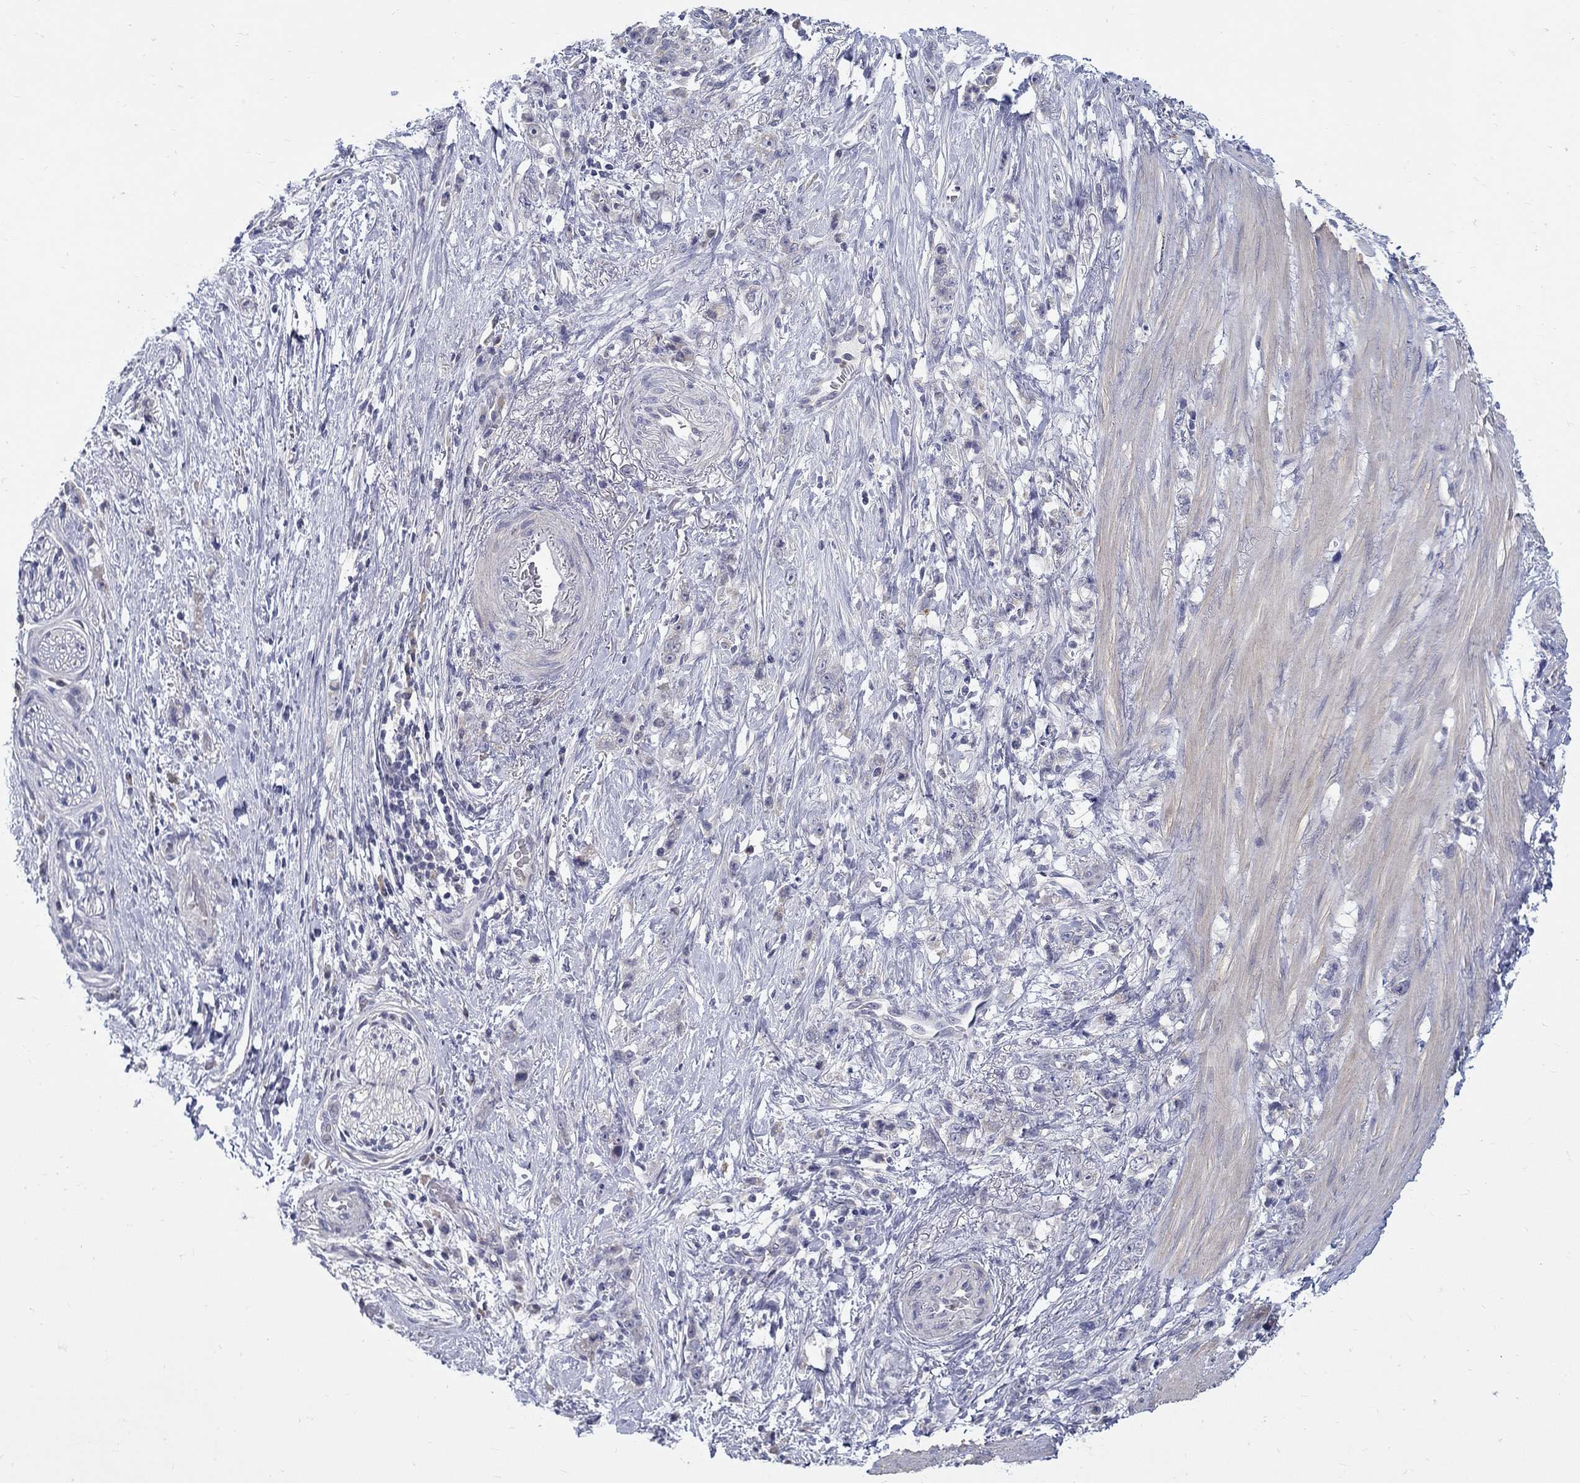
{"staining": {"intensity": "negative", "quantity": "none", "location": "none"}, "tissue": "stomach cancer", "cell_type": "Tumor cells", "image_type": "cancer", "snomed": [{"axis": "morphology", "description": "Adenocarcinoma, NOS"}, {"axis": "topography", "description": "Stomach, lower"}], "caption": "There is no significant expression in tumor cells of adenocarcinoma (stomach).", "gene": "ABCA4", "patient": {"sex": "male", "age": 88}}